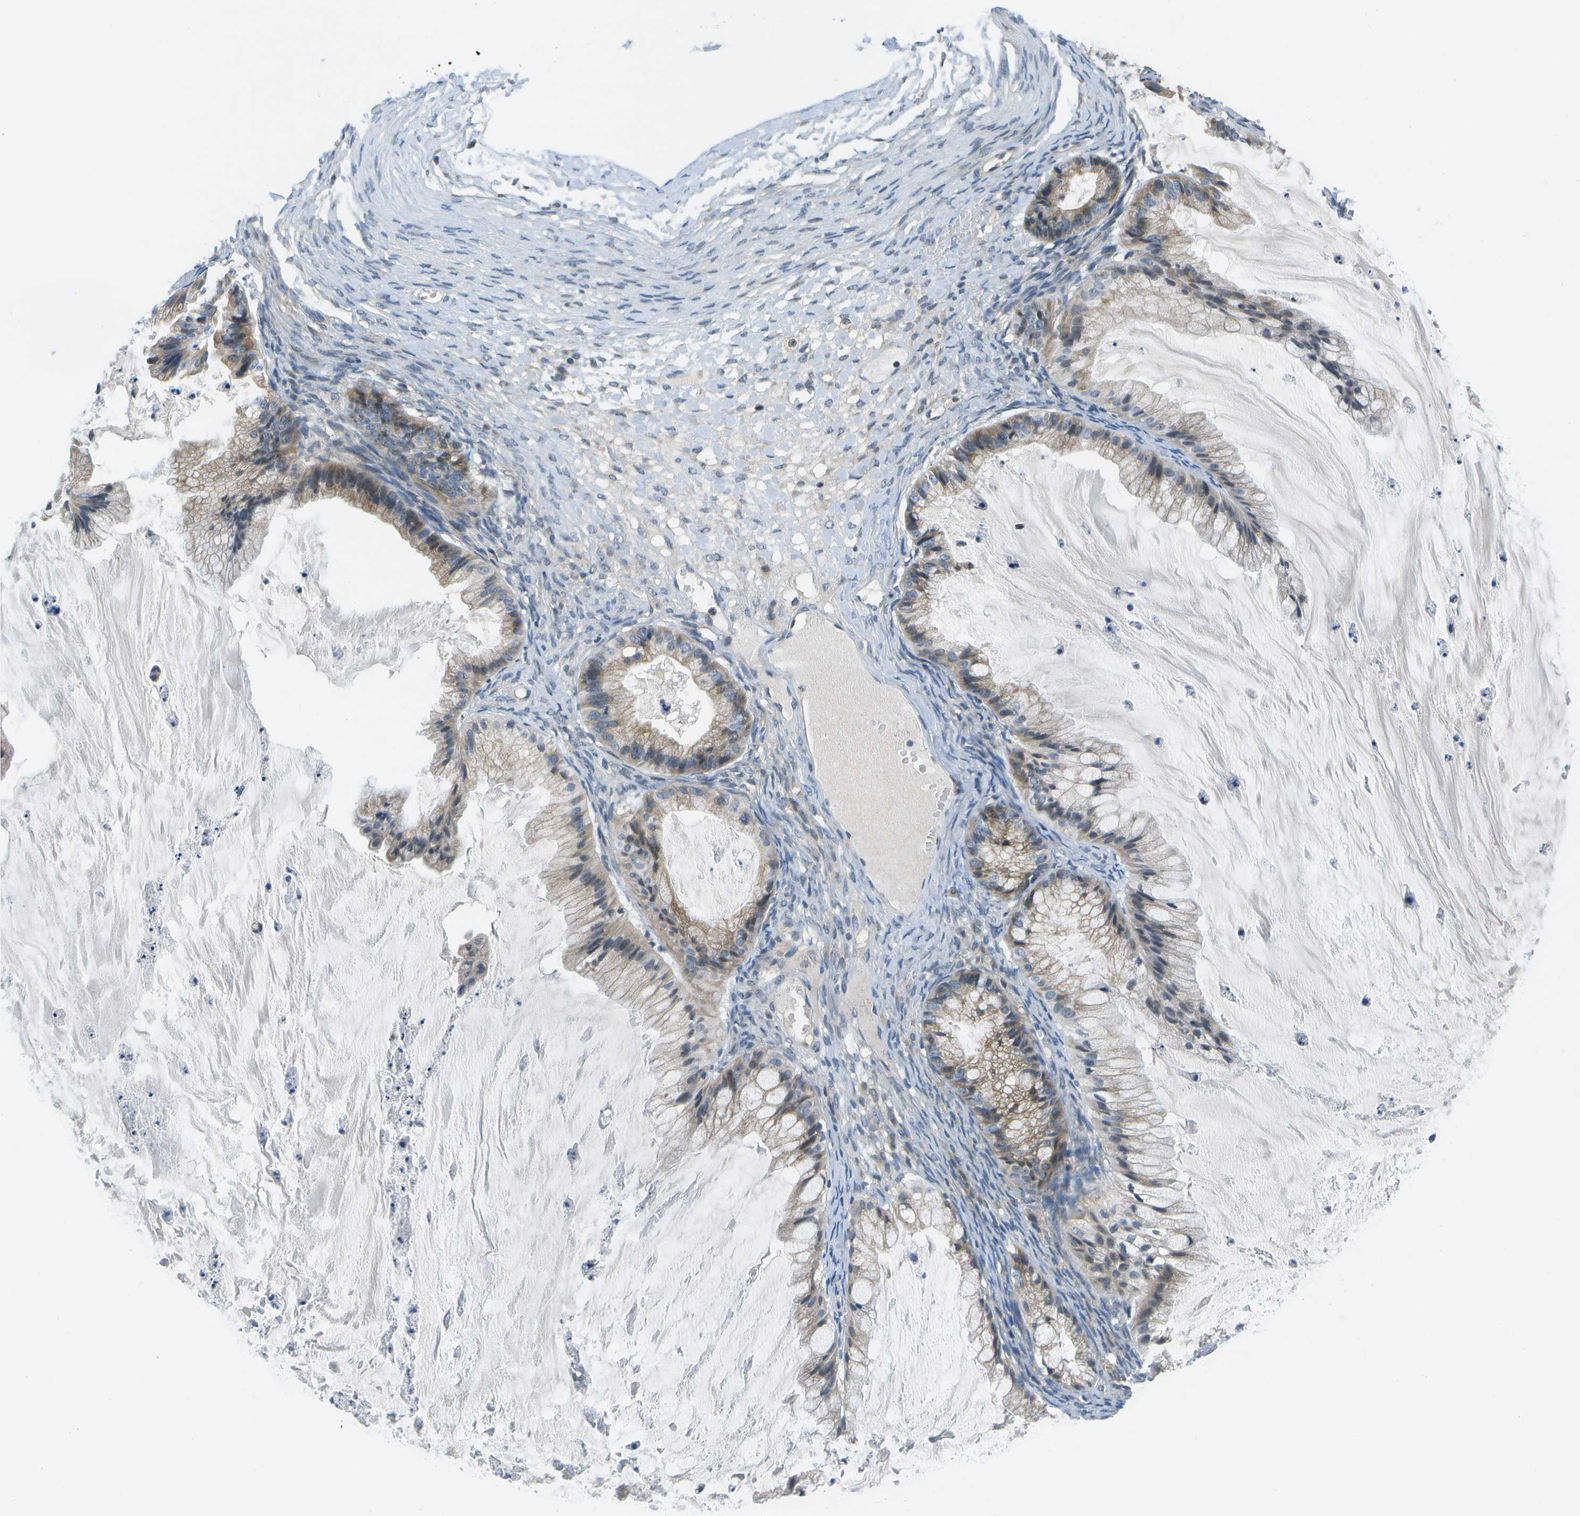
{"staining": {"intensity": "weak", "quantity": "25%-75%", "location": "cytoplasmic/membranous"}, "tissue": "ovarian cancer", "cell_type": "Tumor cells", "image_type": "cancer", "snomed": [{"axis": "morphology", "description": "Cystadenocarcinoma, mucinous, NOS"}, {"axis": "topography", "description": "Ovary"}], "caption": "A micrograph of human mucinous cystadenocarcinoma (ovarian) stained for a protein demonstrates weak cytoplasmic/membranous brown staining in tumor cells.", "gene": "SLC25A20", "patient": {"sex": "female", "age": 57}}